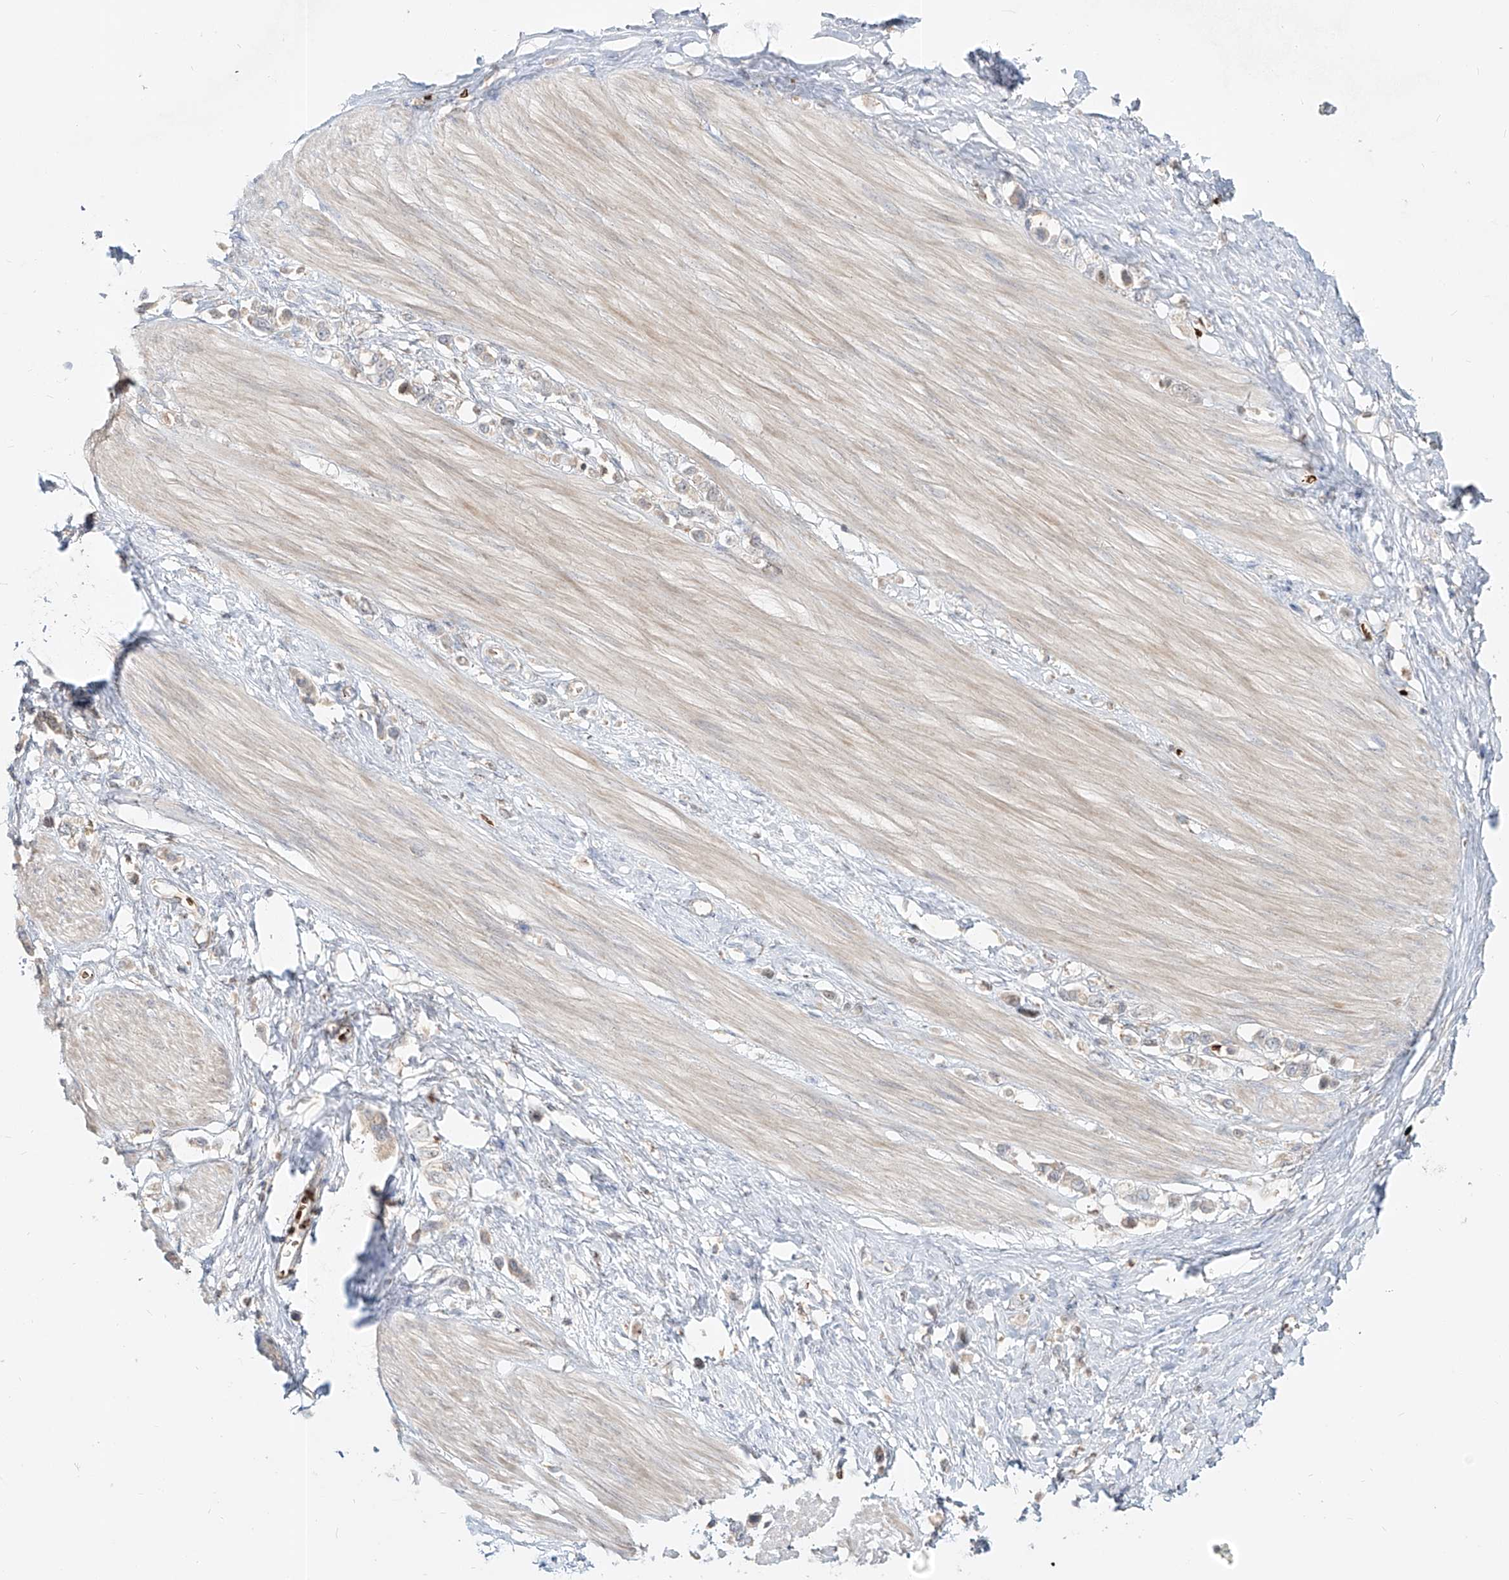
{"staining": {"intensity": "weak", "quantity": "<25%", "location": "cytoplasmic/membranous,nuclear"}, "tissue": "stomach cancer", "cell_type": "Tumor cells", "image_type": "cancer", "snomed": [{"axis": "morphology", "description": "Adenocarcinoma, NOS"}, {"axis": "topography", "description": "Stomach"}], "caption": "Immunohistochemistry photomicrograph of neoplastic tissue: stomach cancer stained with DAB (3,3'-diaminobenzidine) displays no significant protein positivity in tumor cells.", "gene": "FGD2", "patient": {"sex": "female", "age": 65}}